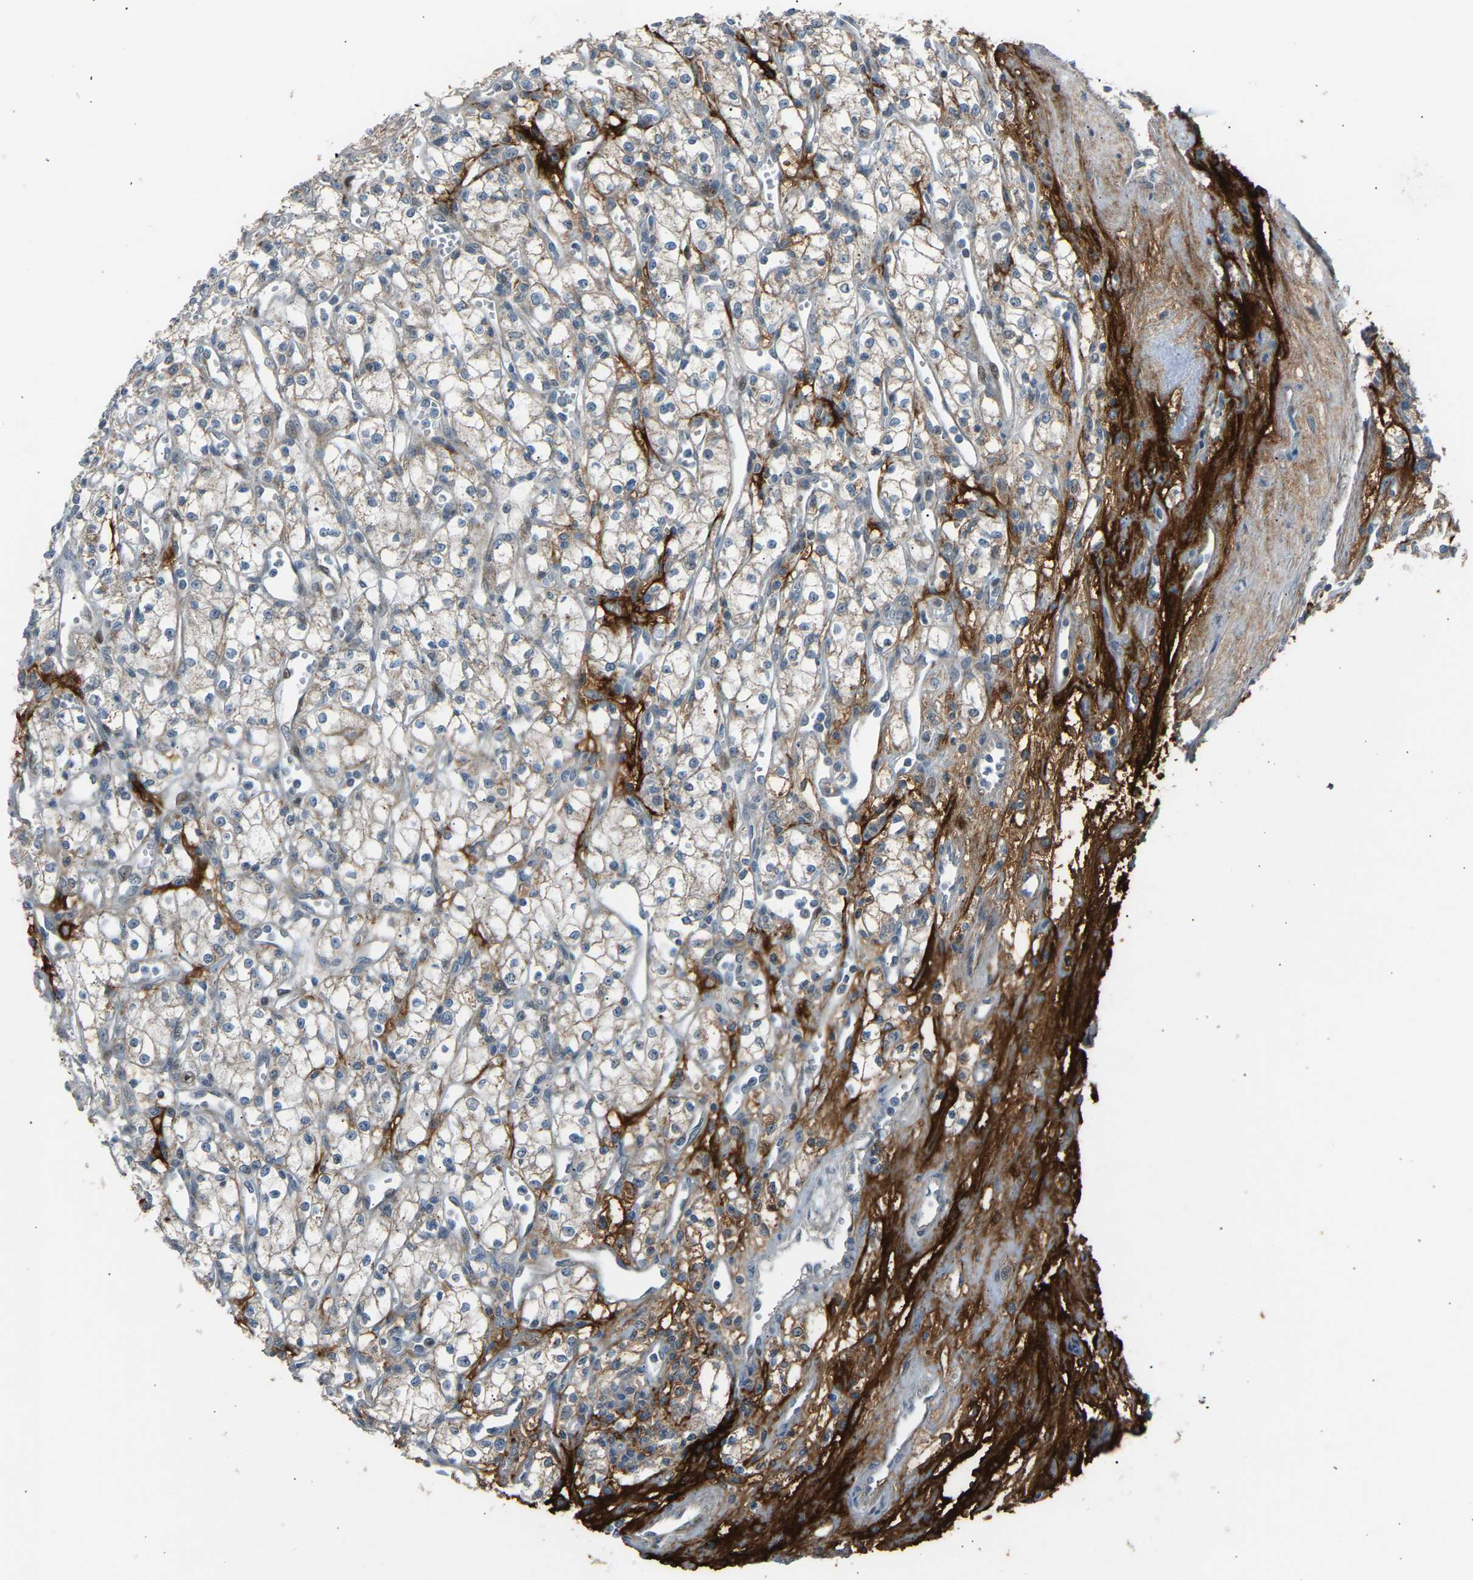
{"staining": {"intensity": "moderate", "quantity": "<25%", "location": "cytoplasmic/membranous"}, "tissue": "renal cancer", "cell_type": "Tumor cells", "image_type": "cancer", "snomed": [{"axis": "morphology", "description": "Adenocarcinoma, NOS"}, {"axis": "topography", "description": "Kidney"}], "caption": "This is an image of immunohistochemistry (IHC) staining of renal cancer (adenocarcinoma), which shows moderate expression in the cytoplasmic/membranous of tumor cells.", "gene": "VPS41", "patient": {"sex": "male", "age": 59}}